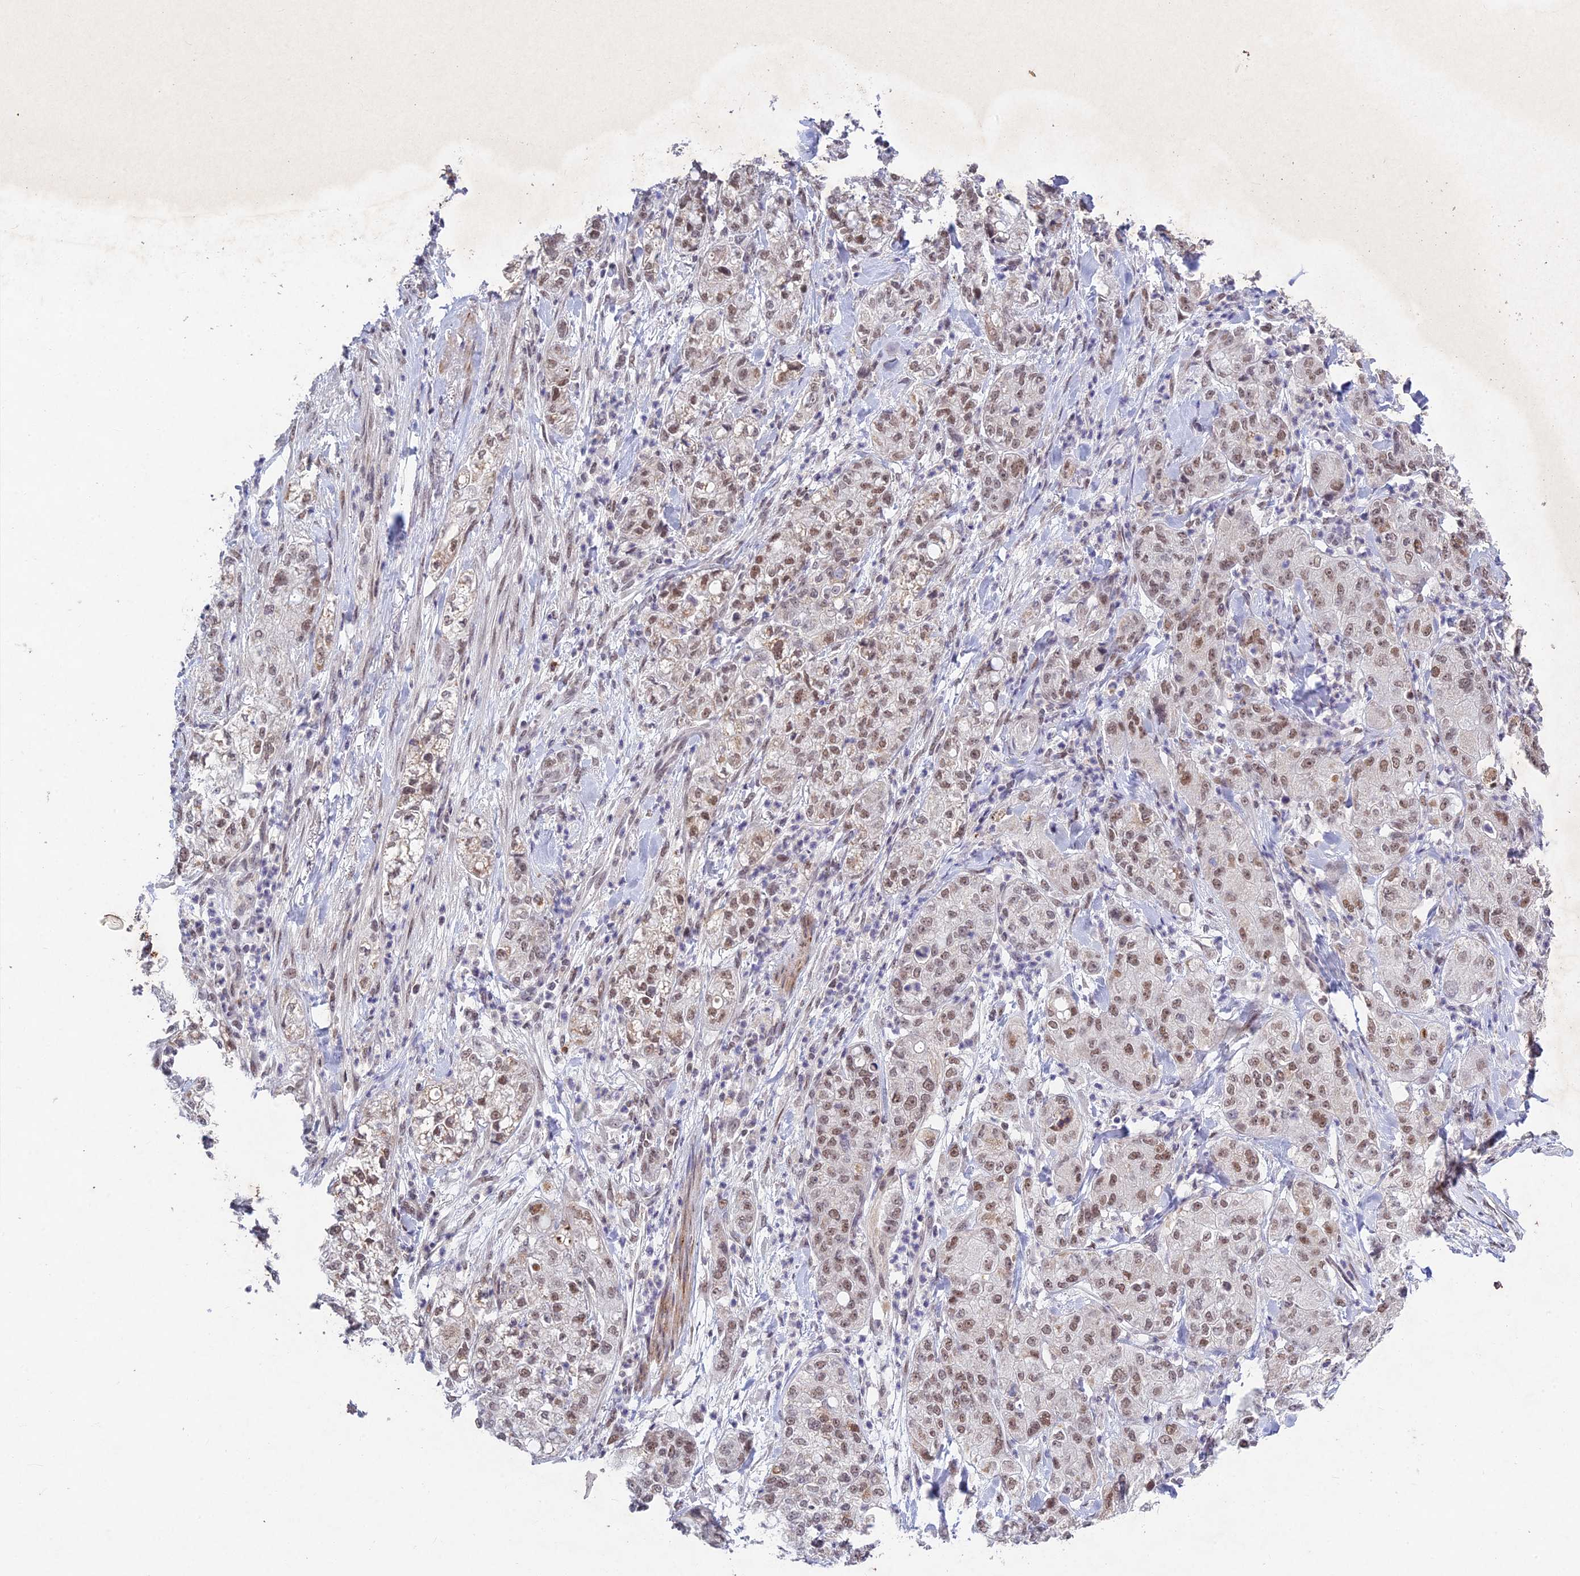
{"staining": {"intensity": "moderate", "quantity": "25%-75%", "location": "cytoplasmic/membranous,nuclear"}, "tissue": "pancreatic cancer", "cell_type": "Tumor cells", "image_type": "cancer", "snomed": [{"axis": "morphology", "description": "Adenocarcinoma, NOS"}, {"axis": "topography", "description": "Pancreas"}], "caption": "The histopathology image displays immunohistochemical staining of pancreatic adenocarcinoma. There is moderate cytoplasmic/membranous and nuclear positivity is appreciated in about 25%-75% of tumor cells.", "gene": "RAVER1", "patient": {"sex": "female", "age": 78}}